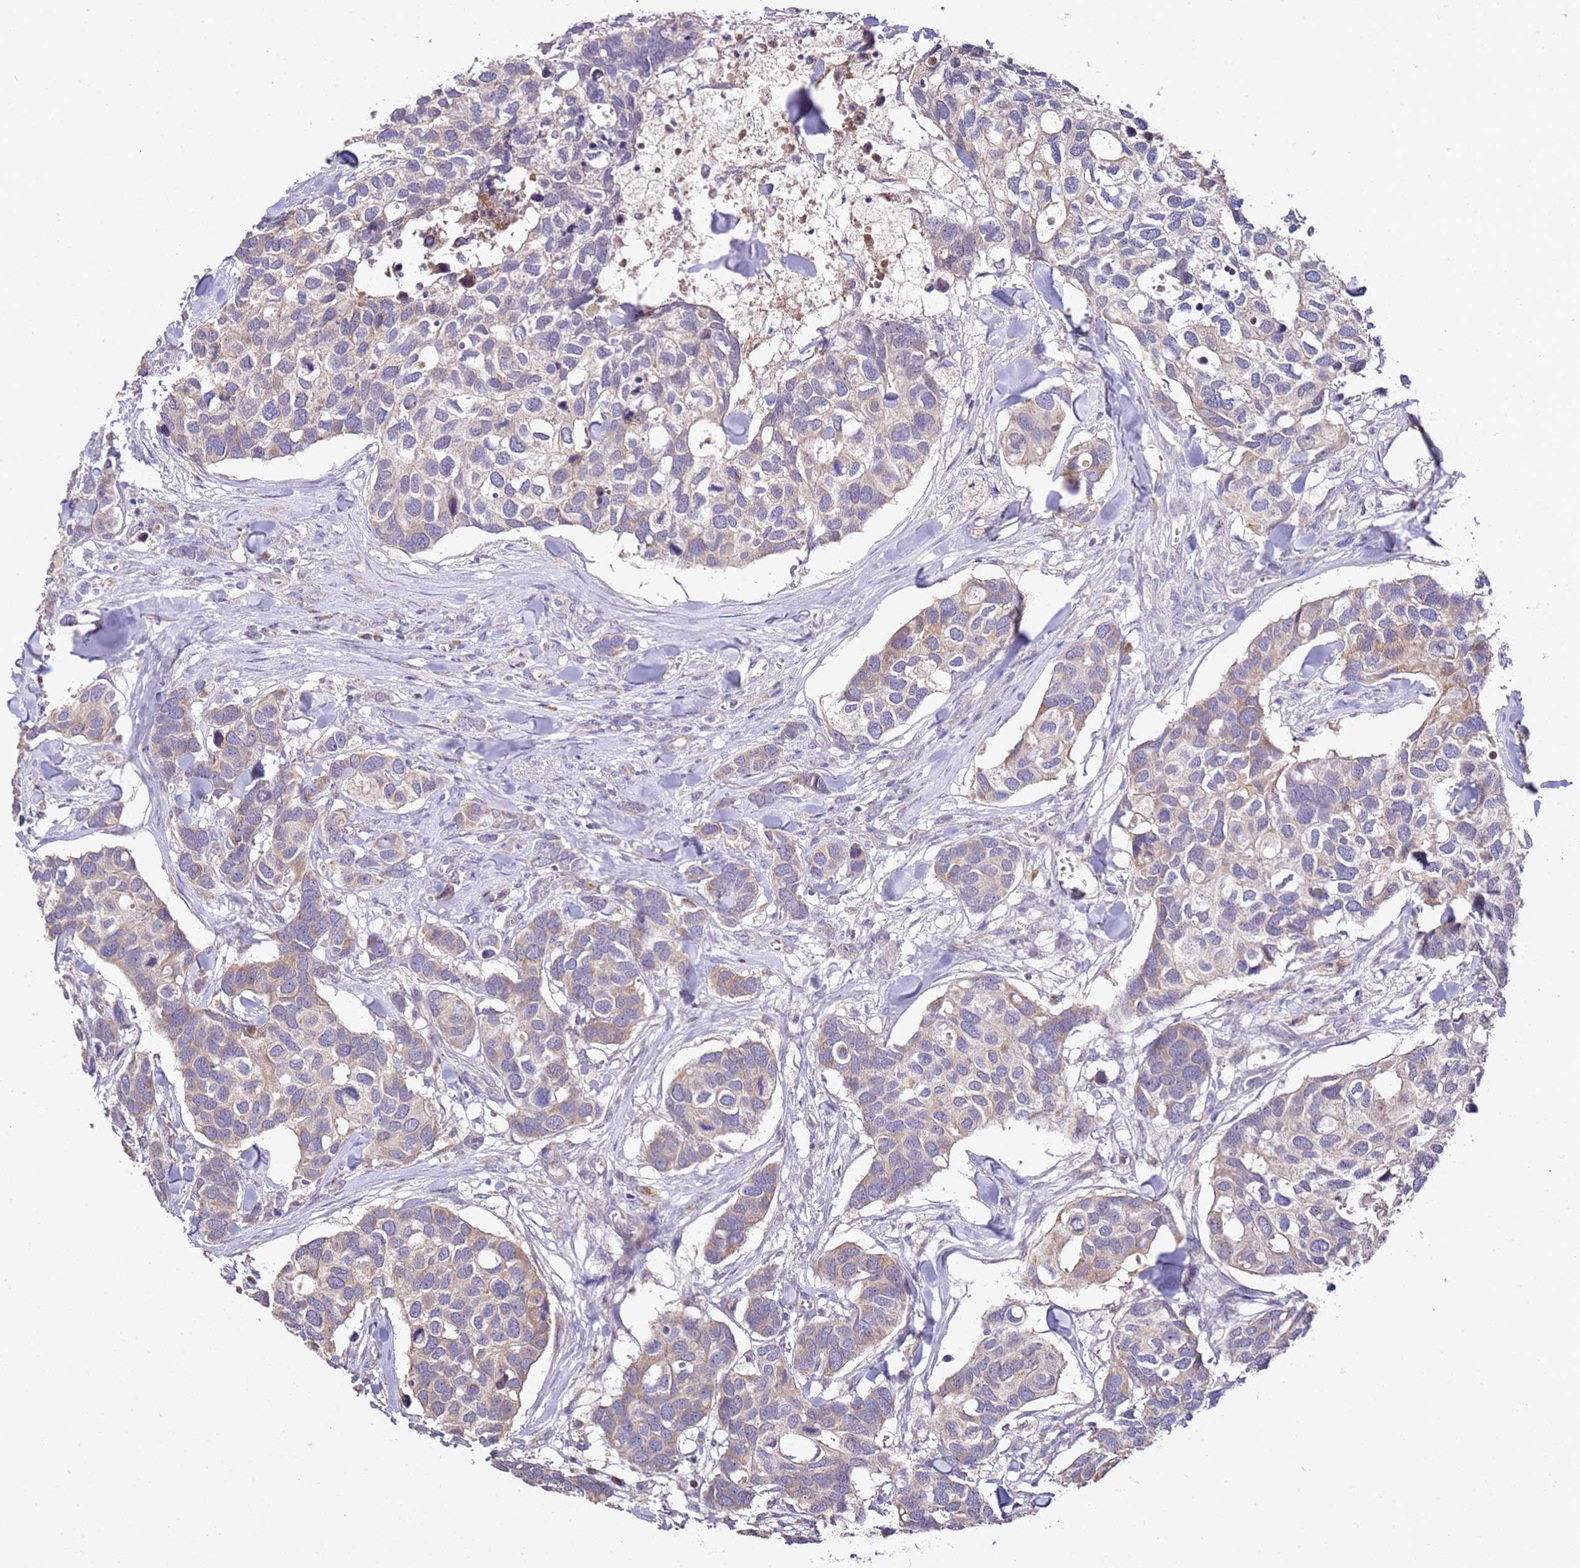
{"staining": {"intensity": "weak", "quantity": ">75%", "location": "cytoplasmic/membranous"}, "tissue": "breast cancer", "cell_type": "Tumor cells", "image_type": "cancer", "snomed": [{"axis": "morphology", "description": "Duct carcinoma"}, {"axis": "topography", "description": "Breast"}], "caption": "An image of human breast cancer (invasive ductal carcinoma) stained for a protein reveals weak cytoplasmic/membranous brown staining in tumor cells.", "gene": "OR2B11", "patient": {"sex": "female", "age": 83}}